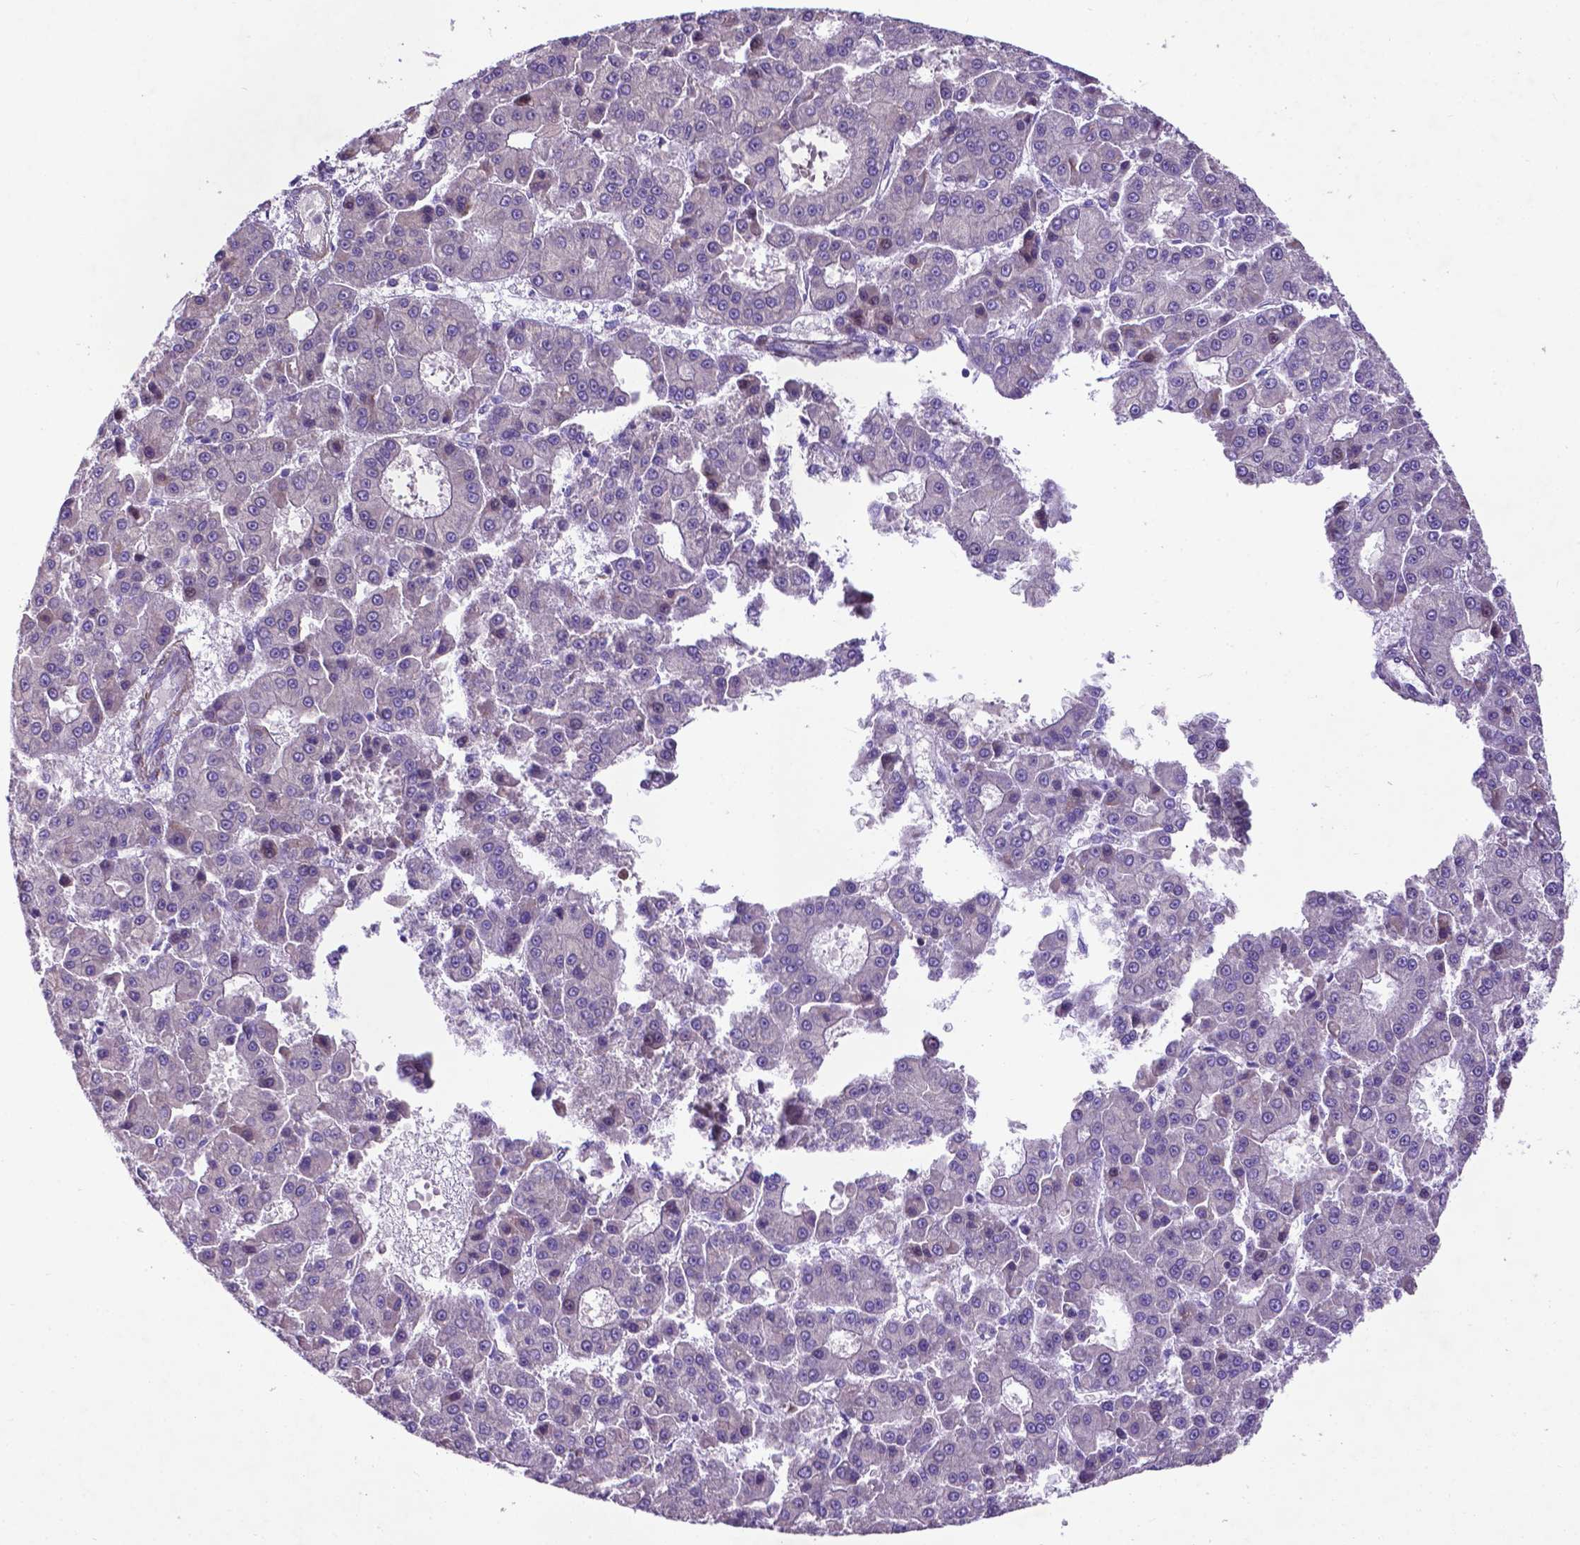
{"staining": {"intensity": "negative", "quantity": "none", "location": "none"}, "tissue": "liver cancer", "cell_type": "Tumor cells", "image_type": "cancer", "snomed": [{"axis": "morphology", "description": "Carcinoma, Hepatocellular, NOS"}, {"axis": "topography", "description": "Liver"}], "caption": "Tumor cells are negative for protein expression in human liver cancer (hepatocellular carcinoma).", "gene": "PFKFB4", "patient": {"sex": "male", "age": 70}}